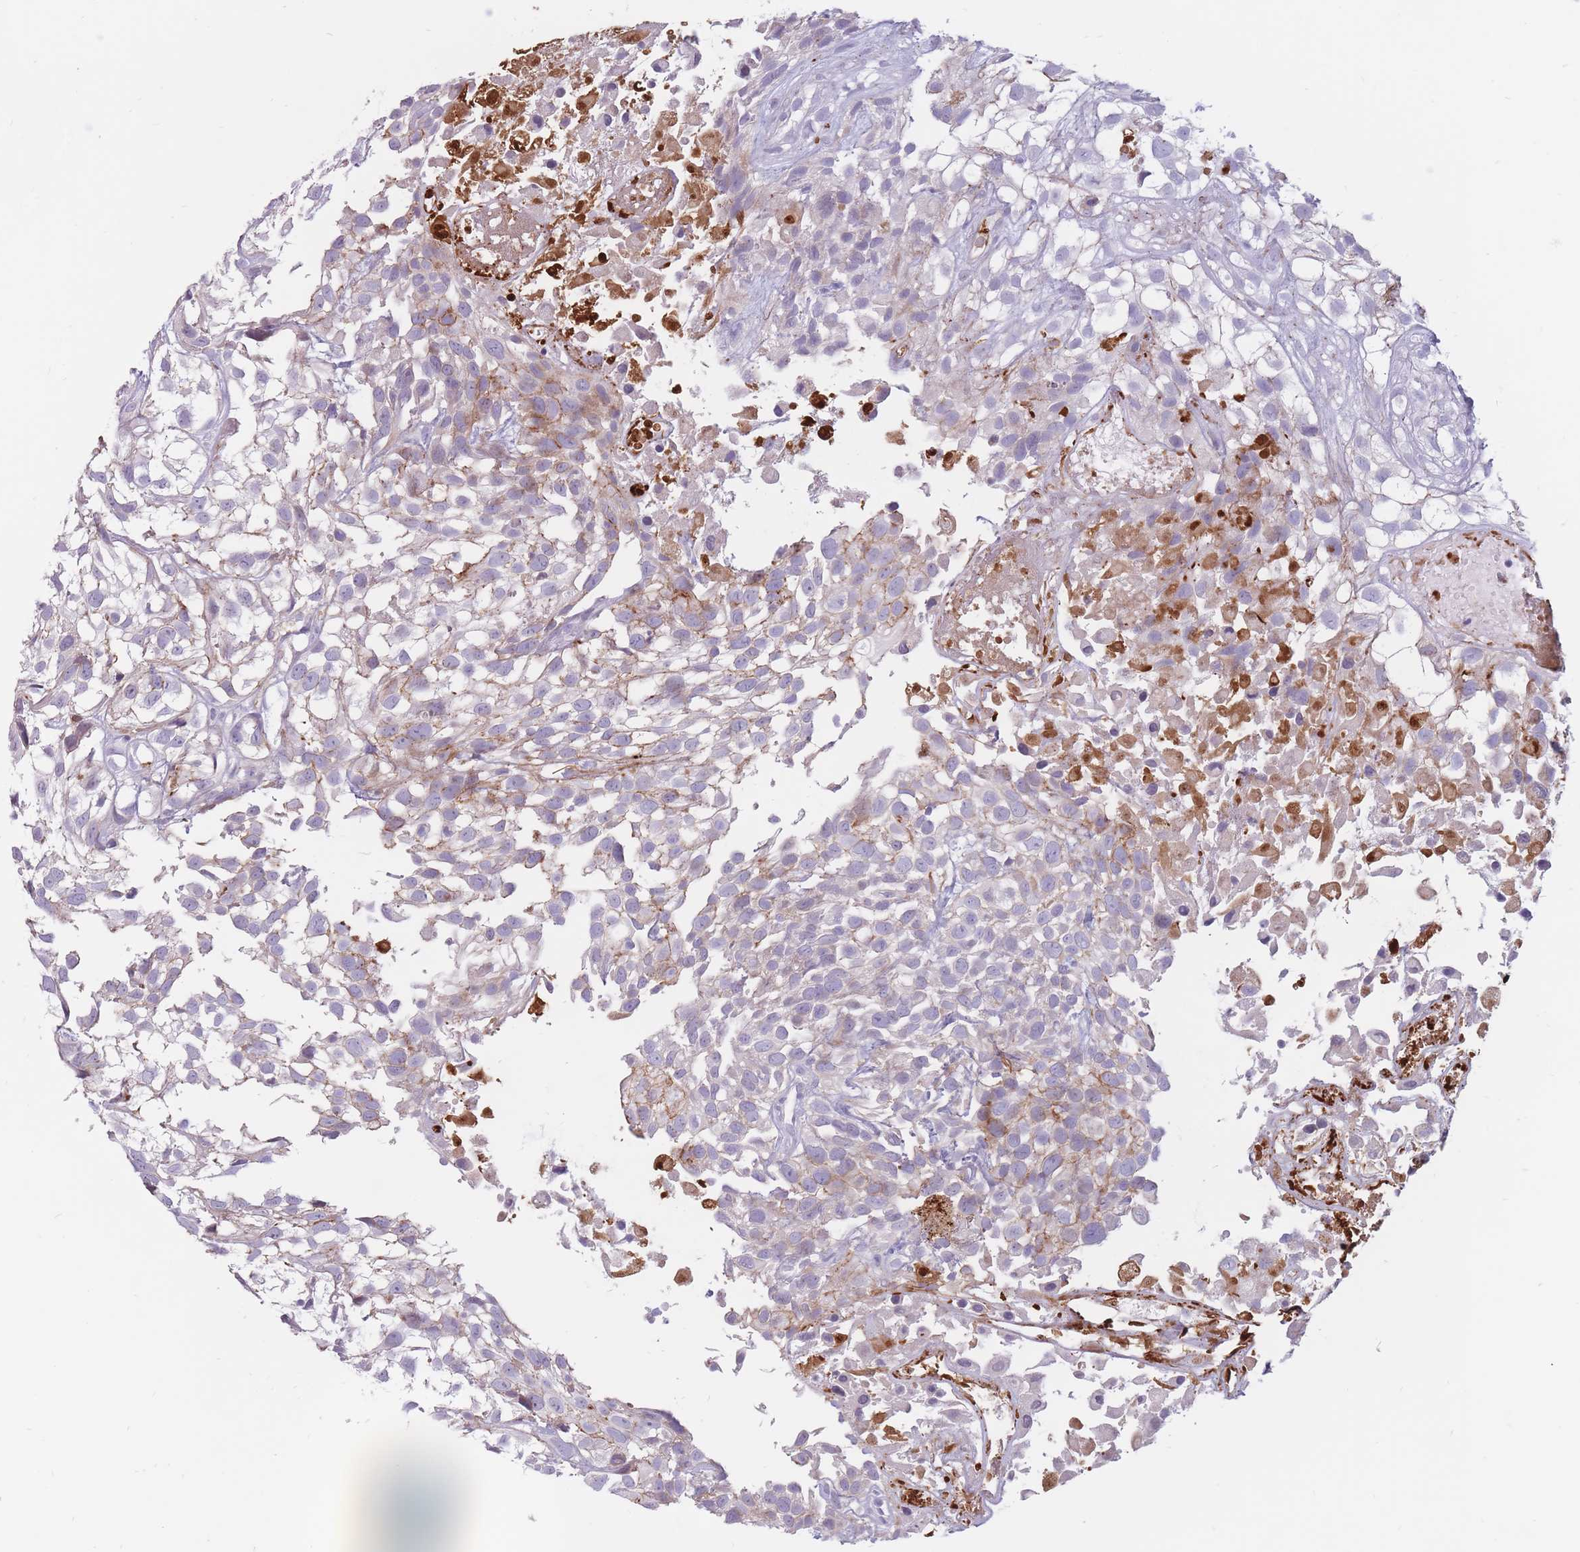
{"staining": {"intensity": "weak", "quantity": "<25%", "location": "cytoplasmic/membranous"}, "tissue": "urothelial cancer", "cell_type": "Tumor cells", "image_type": "cancer", "snomed": [{"axis": "morphology", "description": "Urothelial carcinoma, High grade"}, {"axis": "topography", "description": "Urinary bladder"}], "caption": "IHC image of human urothelial carcinoma (high-grade) stained for a protein (brown), which shows no expression in tumor cells. Nuclei are stained in blue.", "gene": "PTGDR", "patient": {"sex": "male", "age": 56}}